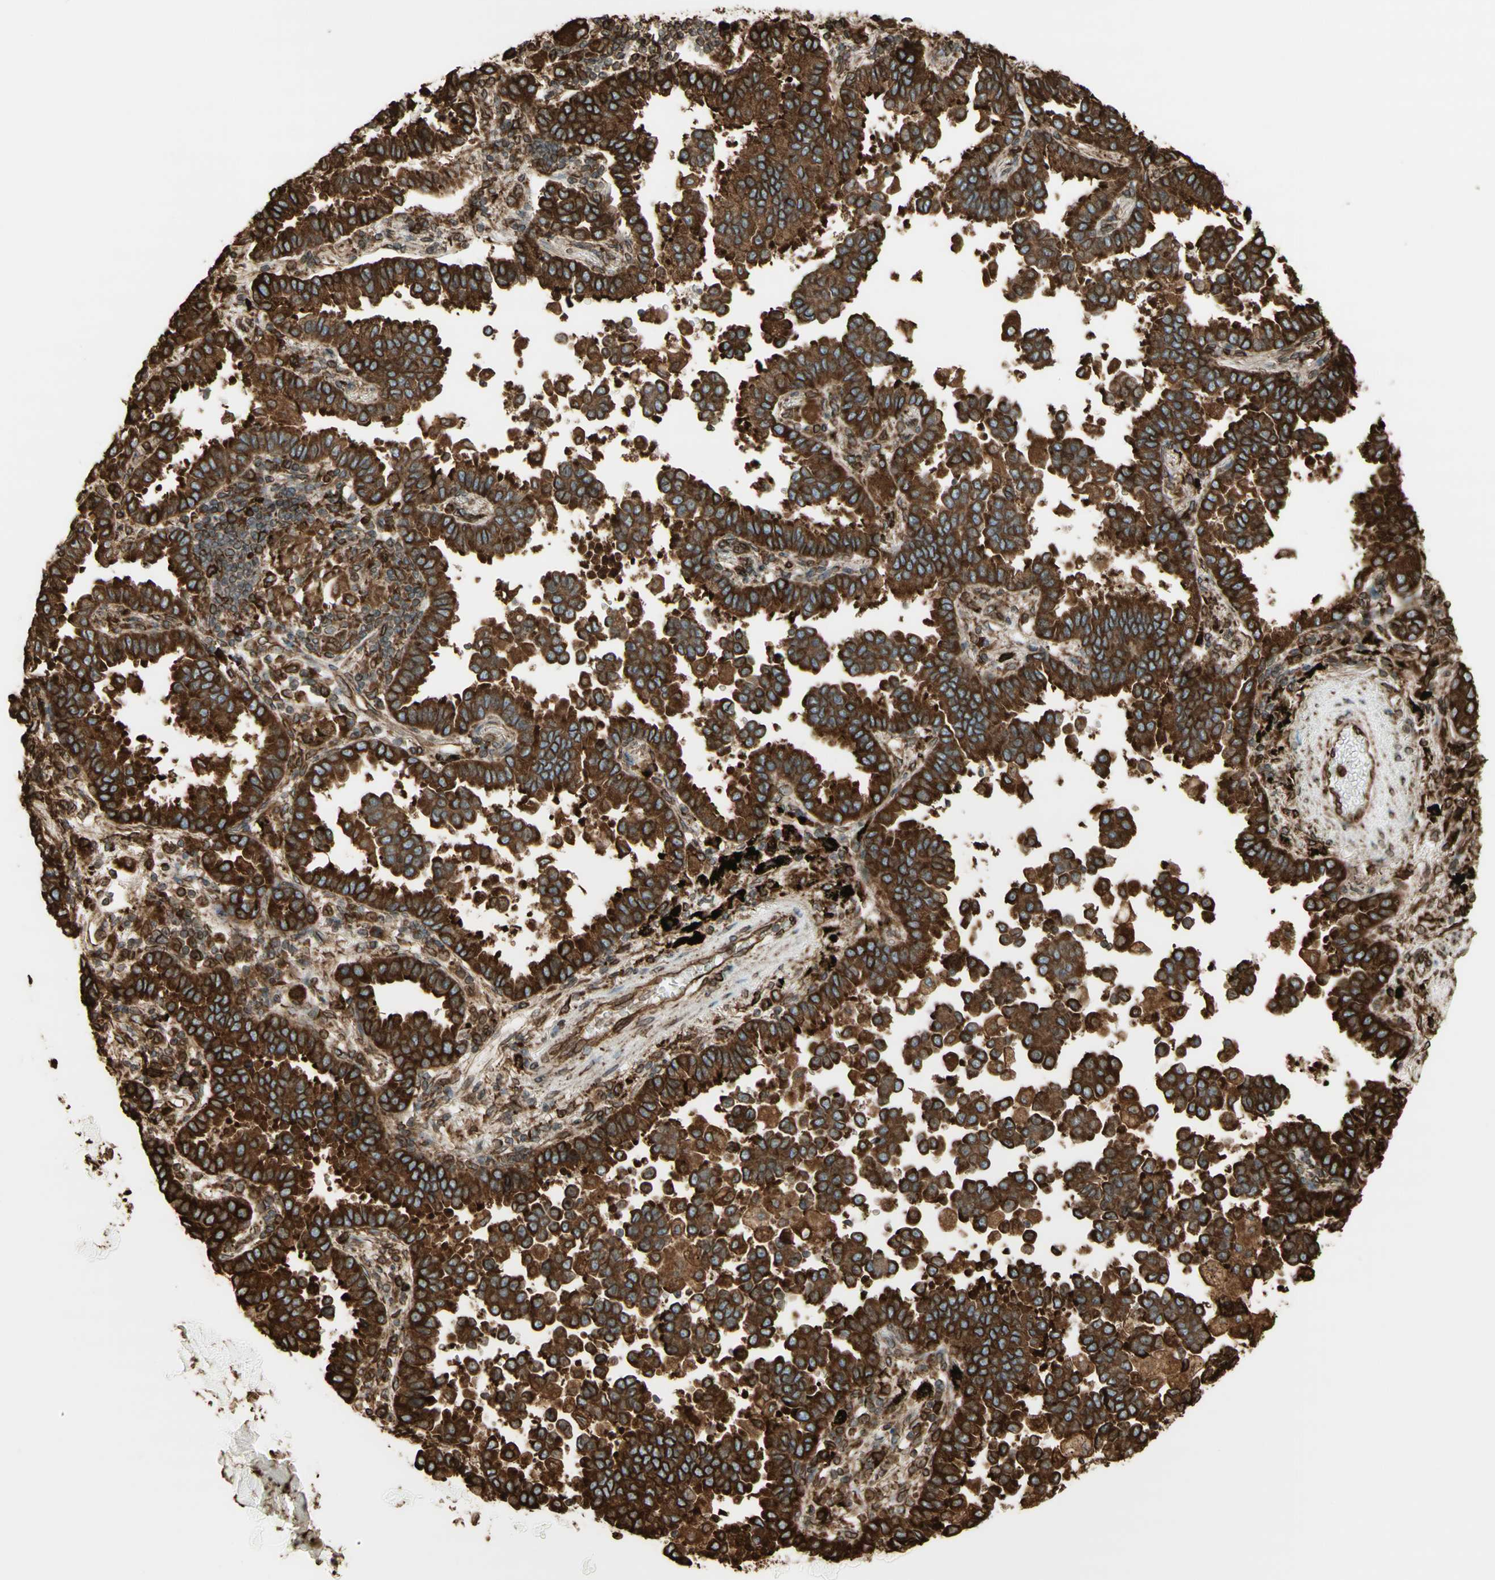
{"staining": {"intensity": "strong", "quantity": ">75%", "location": "cytoplasmic/membranous"}, "tissue": "lung cancer", "cell_type": "Tumor cells", "image_type": "cancer", "snomed": [{"axis": "morphology", "description": "Normal tissue, NOS"}, {"axis": "morphology", "description": "Adenocarcinoma, NOS"}, {"axis": "topography", "description": "Lung"}], "caption": "Human lung adenocarcinoma stained with a brown dye shows strong cytoplasmic/membranous positive staining in about >75% of tumor cells.", "gene": "CANX", "patient": {"sex": "male", "age": 59}}